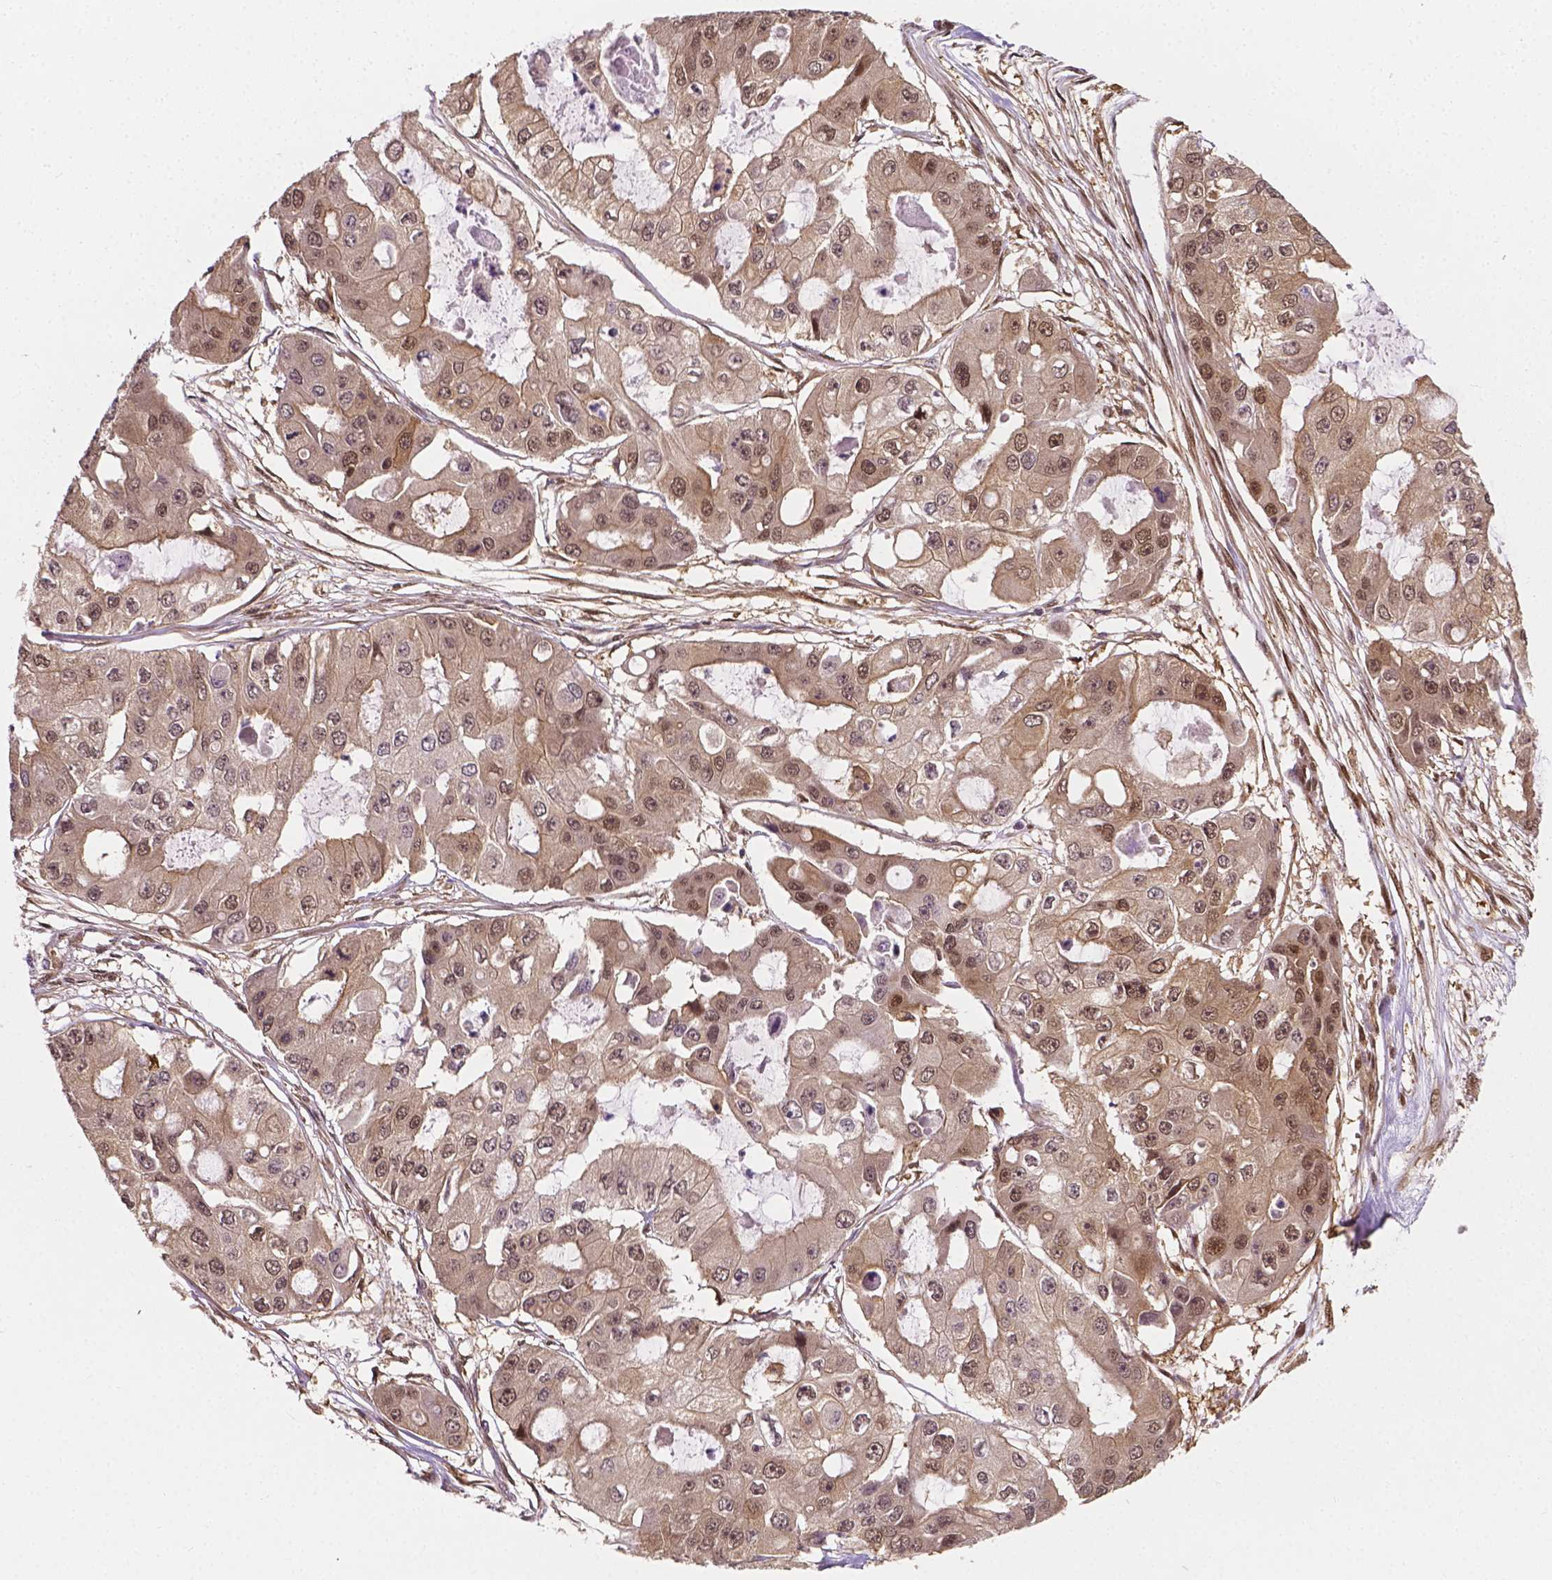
{"staining": {"intensity": "weak", "quantity": "25%-75%", "location": "nuclear"}, "tissue": "ovarian cancer", "cell_type": "Tumor cells", "image_type": "cancer", "snomed": [{"axis": "morphology", "description": "Cystadenocarcinoma, serous, NOS"}, {"axis": "topography", "description": "Ovary"}], "caption": "Human ovarian serous cystadenocarcinoma stained for a protein (brown) exhibits weak nuclear positive positivity in approximately 25%-75% of tumor cells.", "gene": "YAP1", "patient": {"sex": "female", "age": 56}}